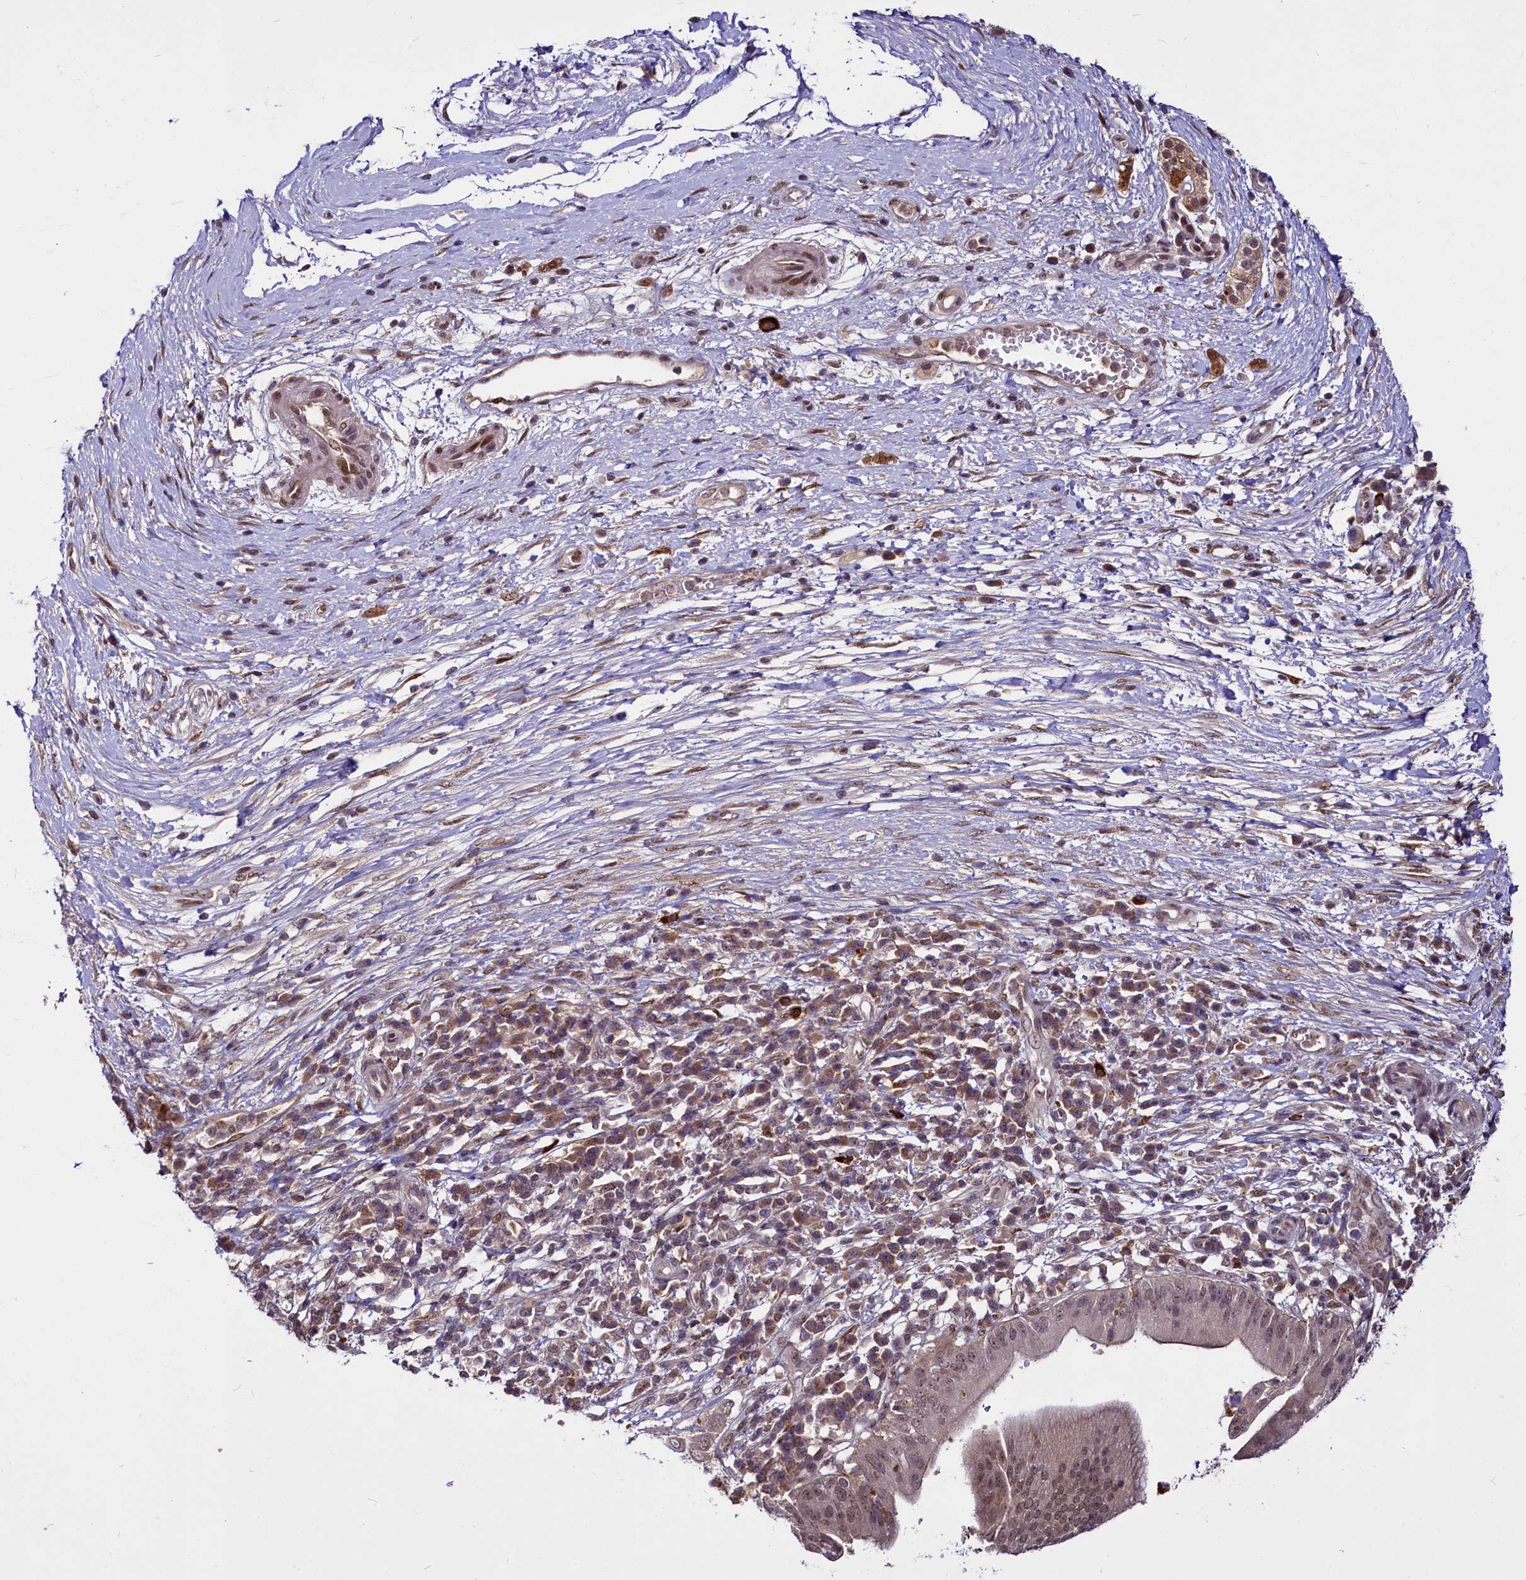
{"staining": {"intensity": "weak", "quantity": ">75%", "location": "nuclear"}, "tissue": "pancreatic cancer", "cell_type": "Tumor cells", "image_type": "cancer", "snomed": [{"axis": "morphology", "description": "Adenocarcinoma, NOS"}, {"axis": "topography", "description": "Pancreas"}], "caption": "Human pancreatic adenocarcinoma stained with a brown dye shows weak nuclear positive staining in about >75% of tumor cells.", "gene": "MAML2", "patient": {"sex": "male", "age": 68}}